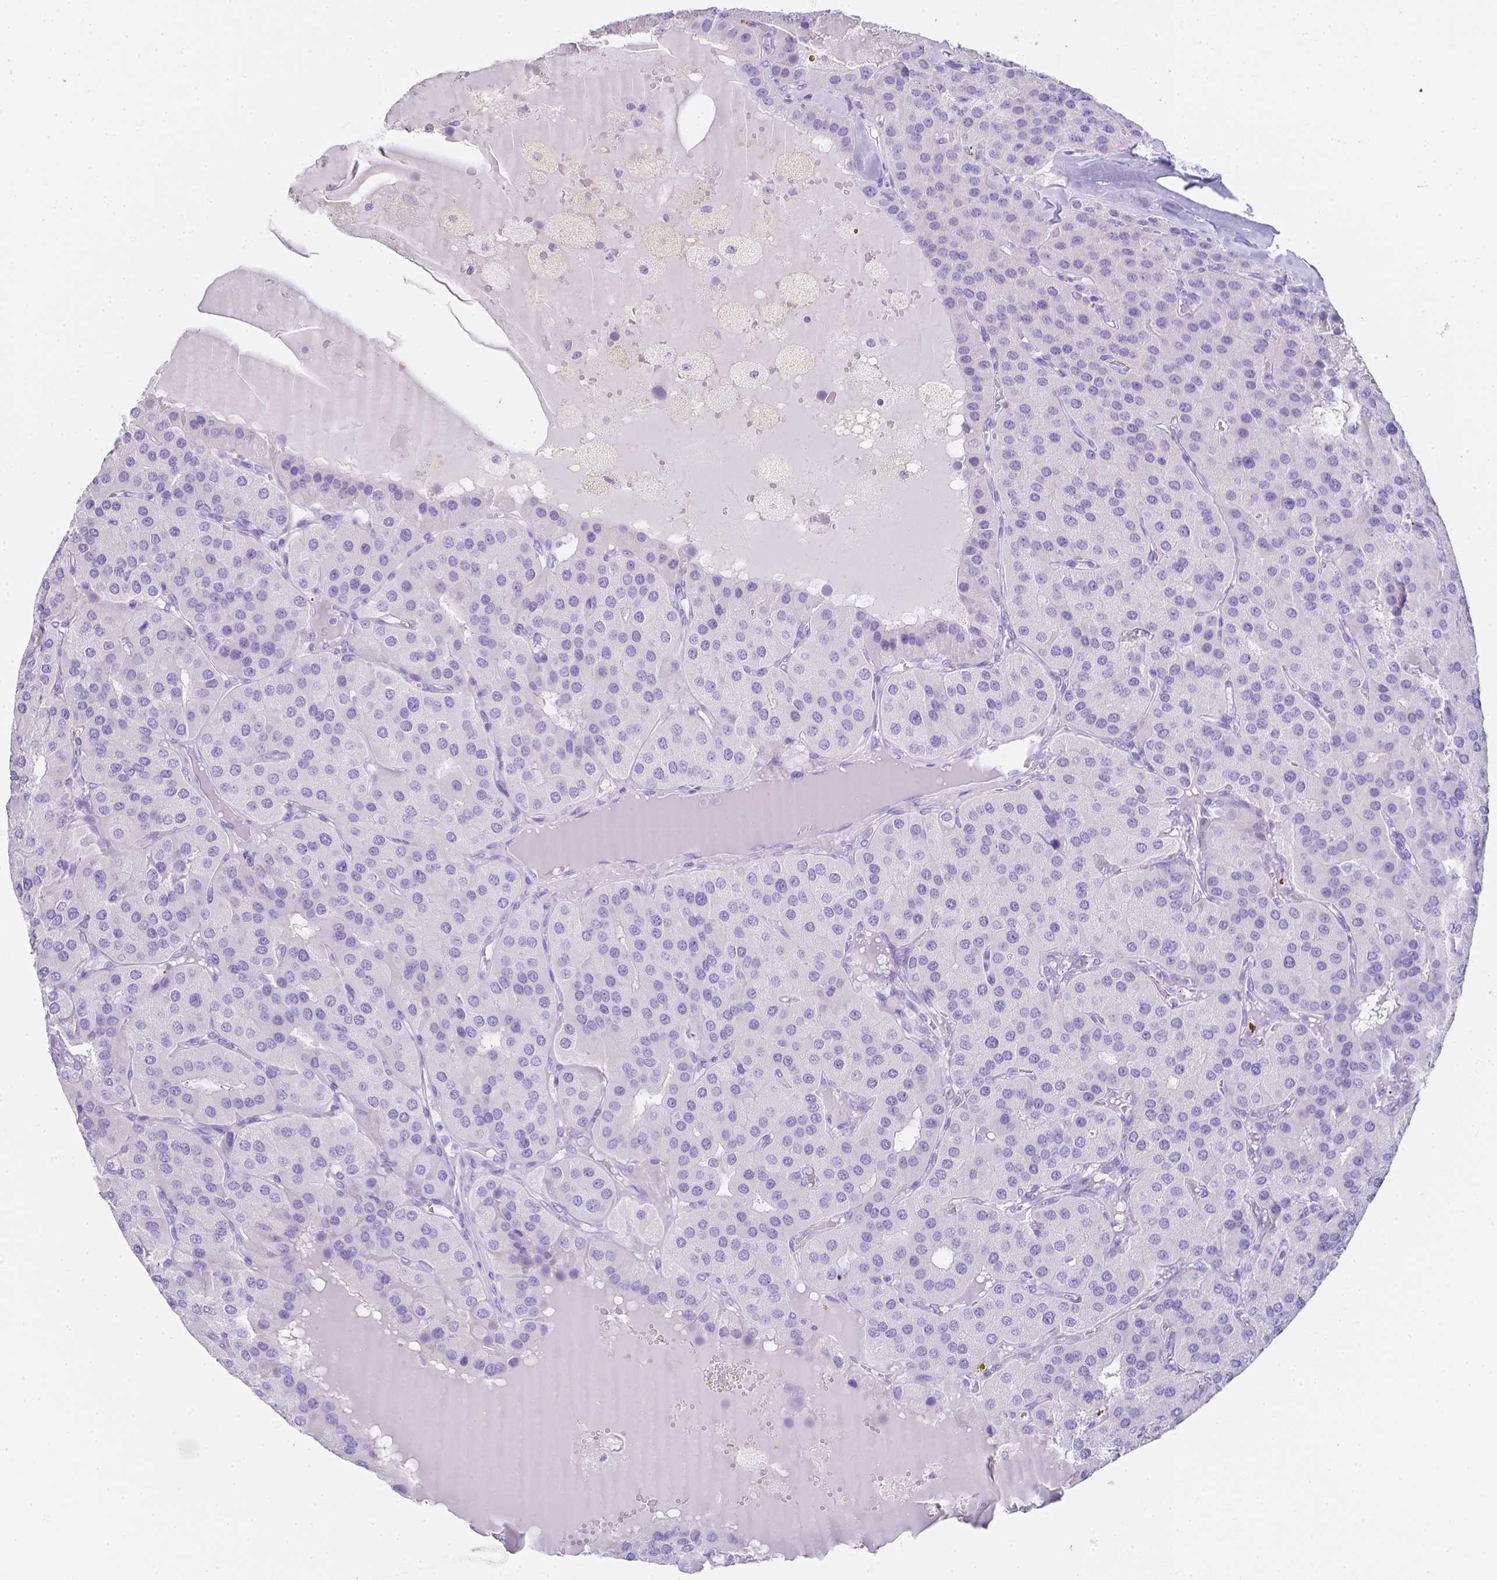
{"staining": {"intensity": "negative", "quantity": "none", "location": "none"}, "tissue": "parathyroid gland", "cell_type": "Glandular cells", "image_type": "normal", "snomed": [{"axis": "morphology", "description": "Normal tissue, NOS"}, {"axis": "morphology", "description": "Adenoma, NOS"}, {"axis": "topography", "description": "Parathyroid gland"}], "caption": "IHC of normal parathyroid gland demonstrates no staining in glandular cells.", "gene": "LGALS4", "patient": {"sex": "female", "age": 86}}